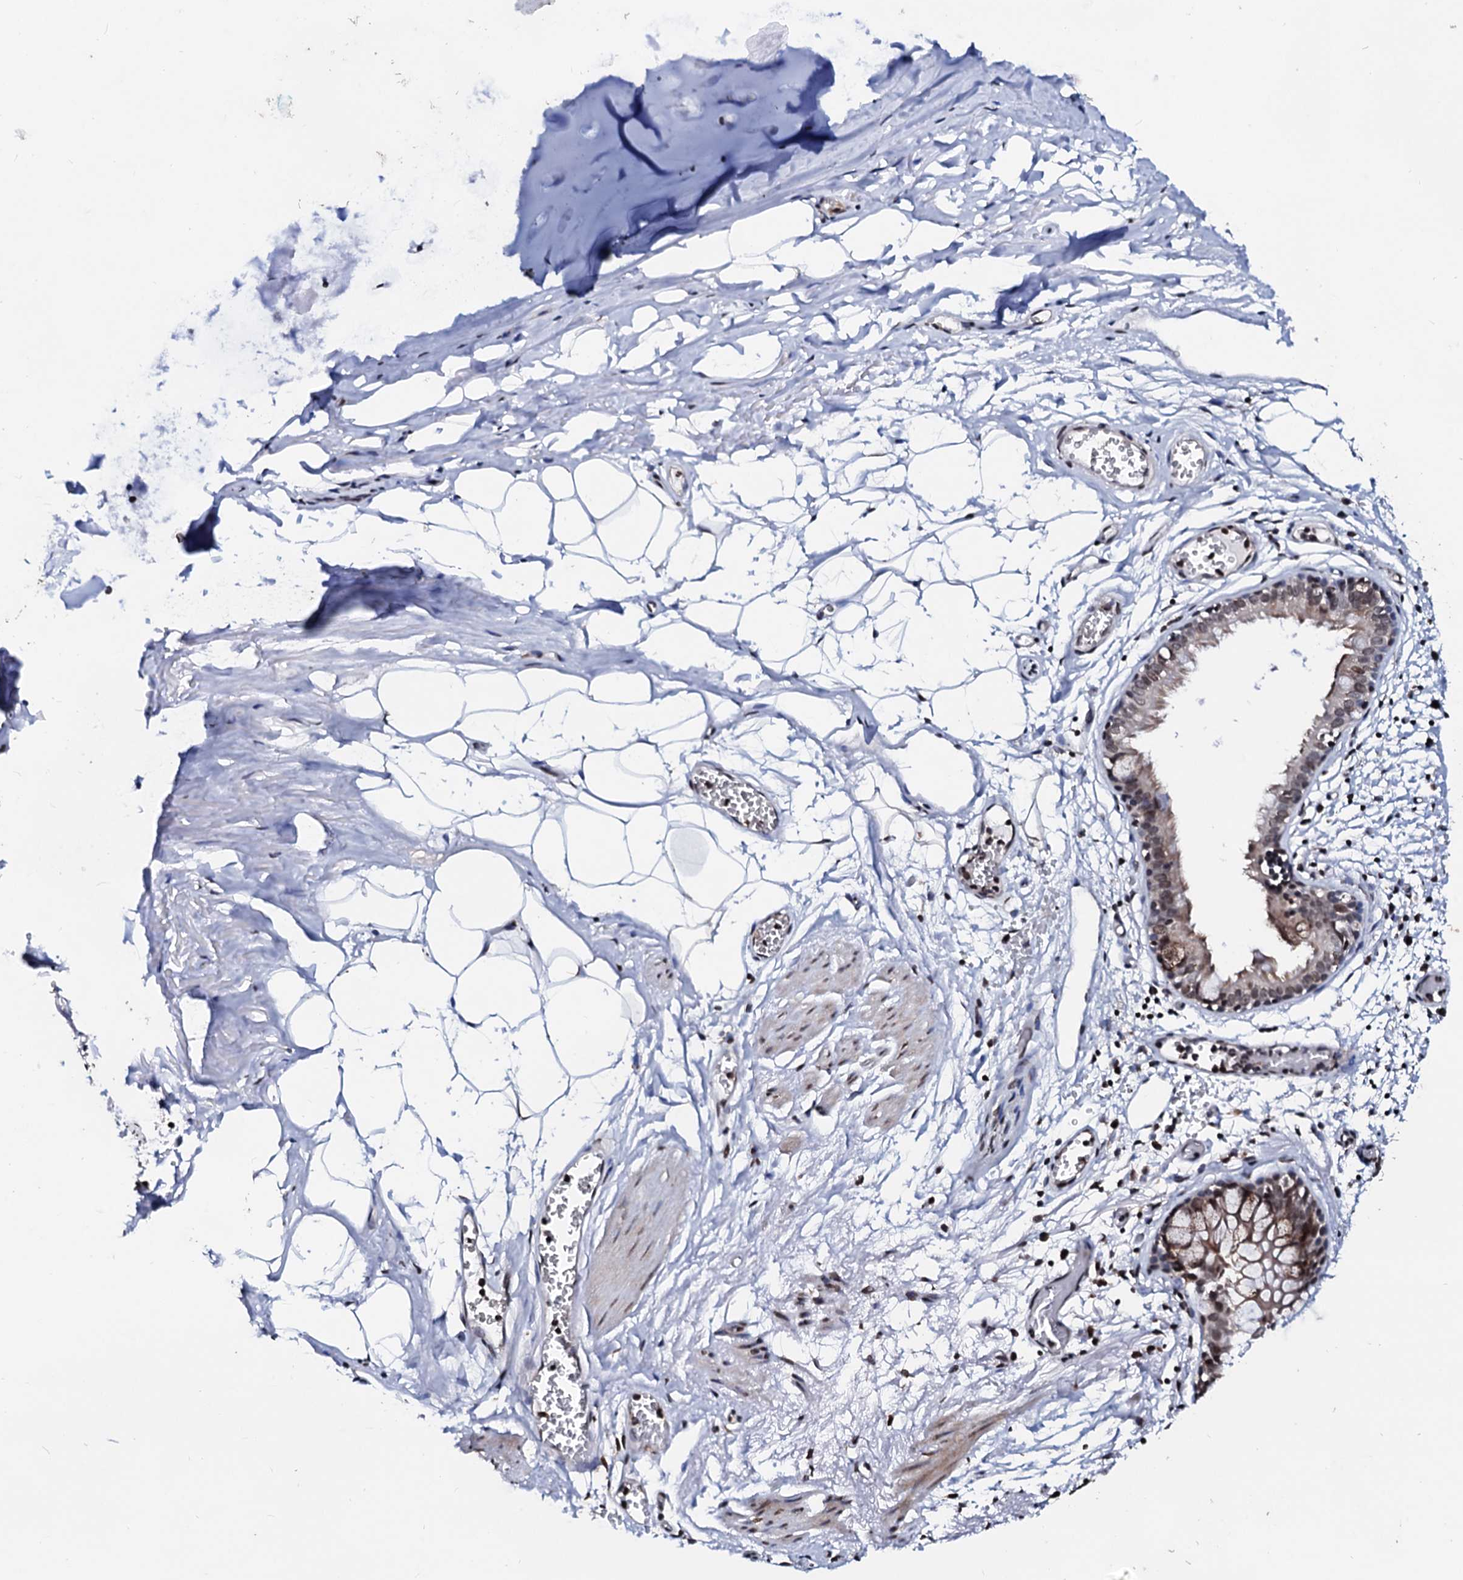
{"staining": {"intensity": "strong", "quantity": "25%-75%", "location": "cytoplasmic/membranous,nuclear"}, "tissue": "bronchus", "cell_type": "Respiratory epithelial cells", "image_type": "normal", "snomed": [{"axis": "morphology", "description": "Normal tissue, NOS"}, {"axis": "topography", "description": "Bronchus"}, {"axis": "topography", "description": "Lung"}], "caption": "DAB immunohistochemical staining of benign human bronchus reveals strong cytoplasmic/membranous,nuclear protein positivity in approximately 25%-75% of respiratory epithelial cells.", "gene": "LSM11", "patient": {"sex": "male", "age": 56}}